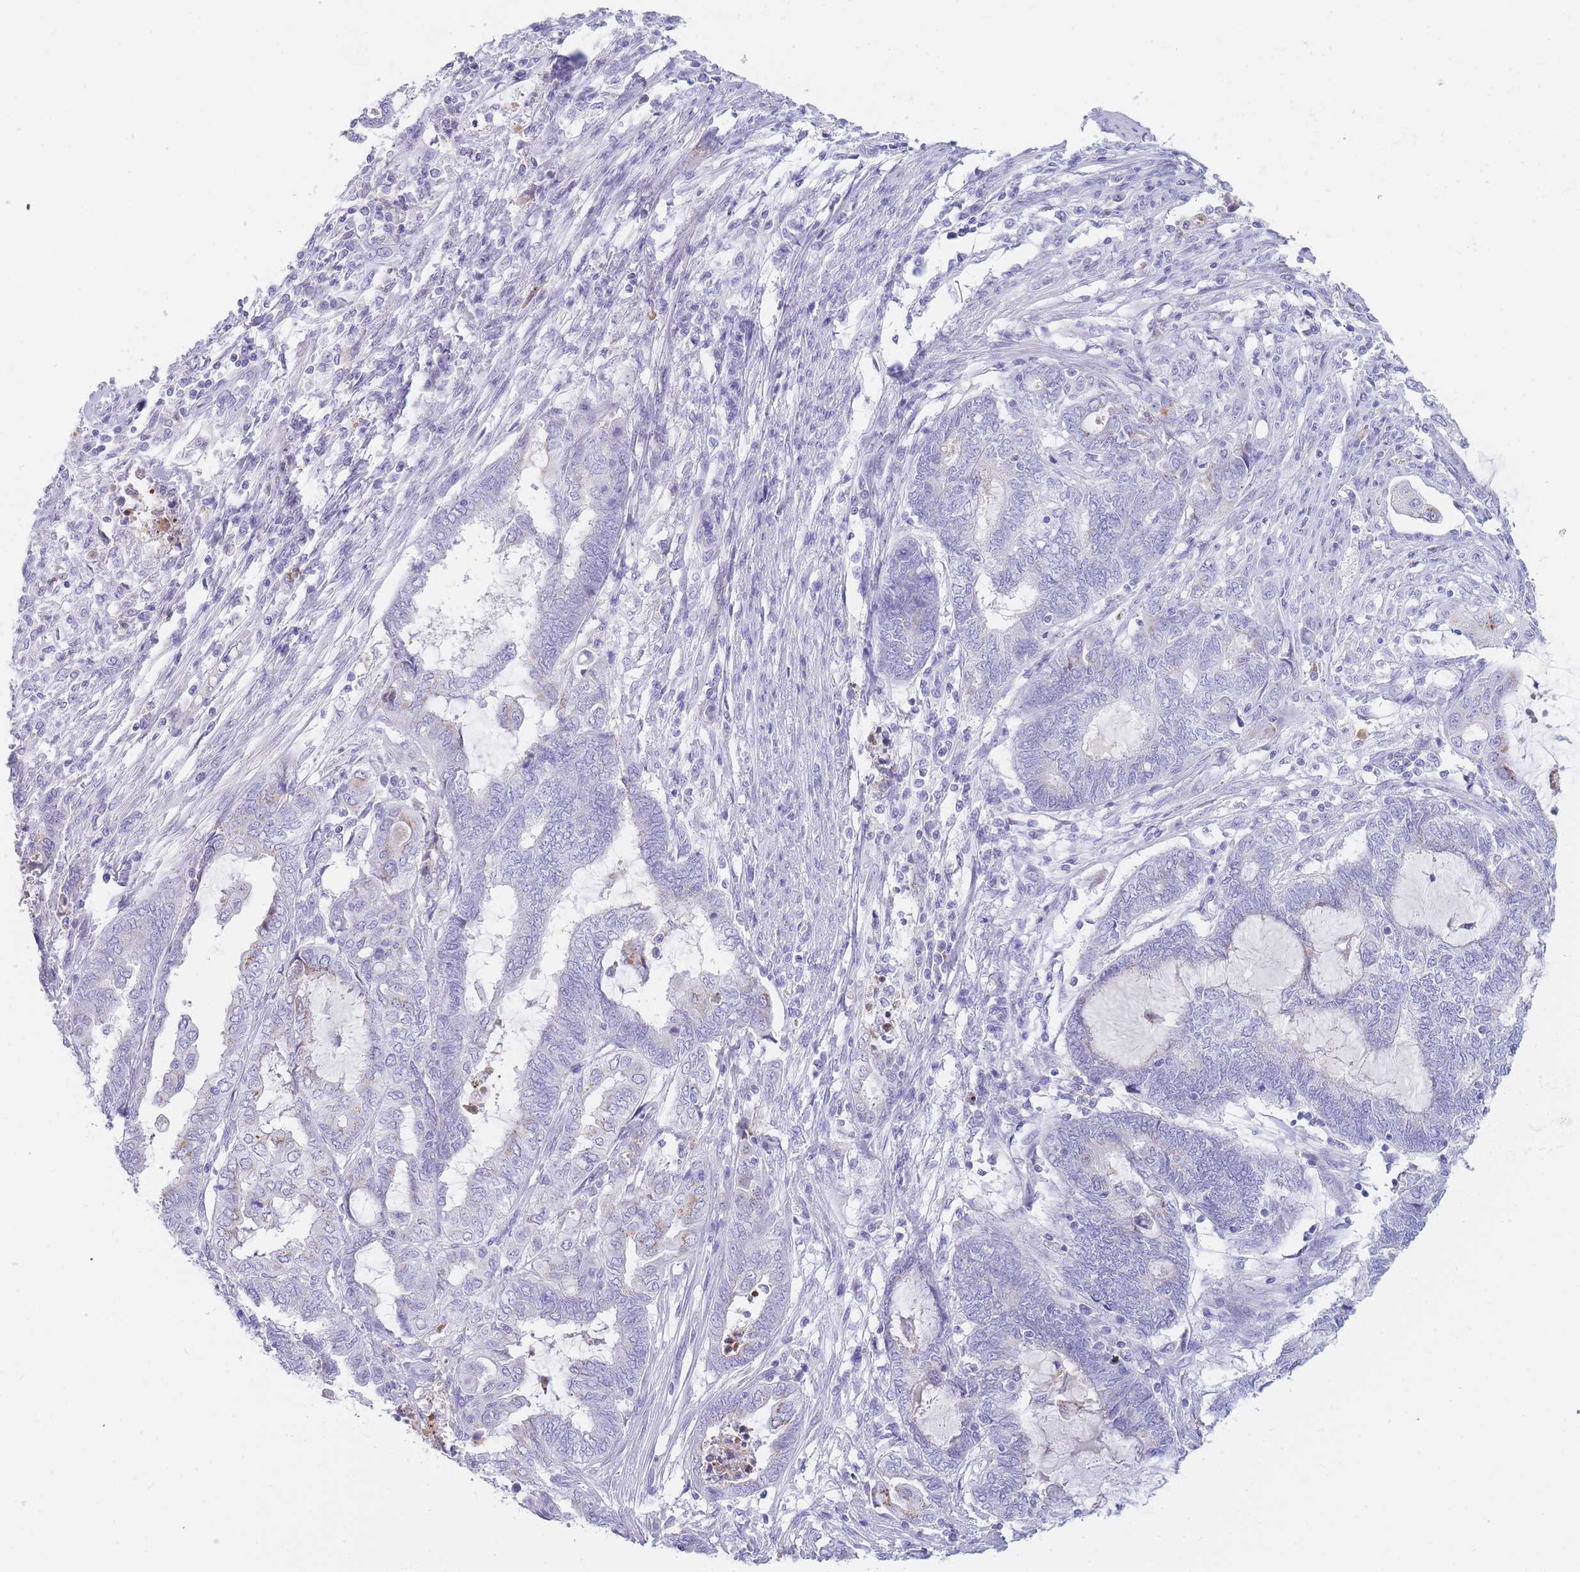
{"staining": {"intensity": "negative", "quantity": "none", "location": "none"}, "tissue": "endometrial cancer", "cell_type": "Tumor cells", "image_type": "cancer", "snomed": [{"axis": "morphology", "description": "Adenocarcinoma, NOS"}, {"axis": "topography", "description": "Uterus"}, {"axis": "topography", "description": "Endometrium"}], "caption": "Immunohistochemistry of adenocarcinoma (endometrial) reveals no staining in tumor cells.", "gene": "NKX1-2", "patient": {"sex": "female", "age": 70}}